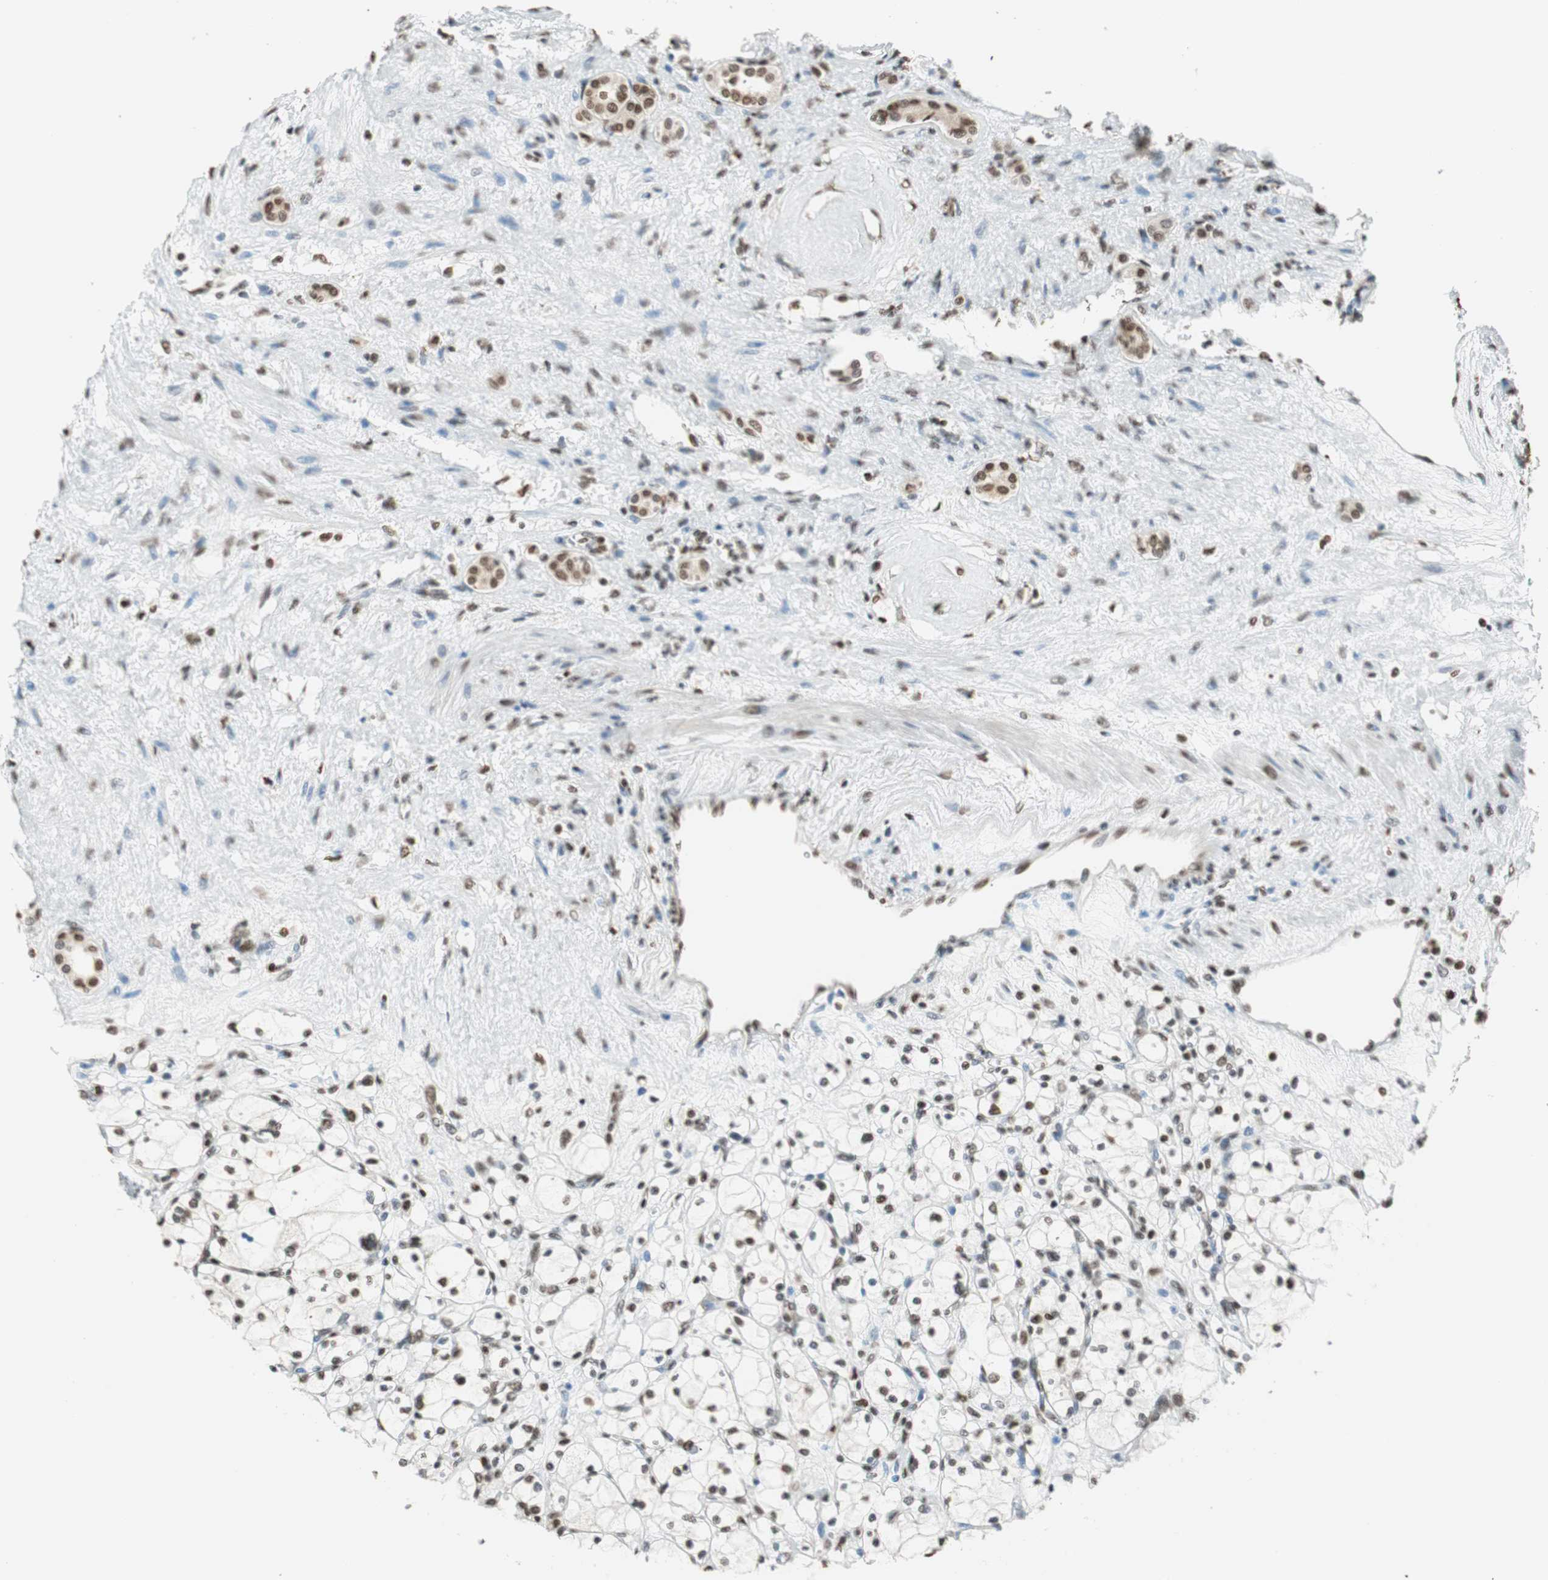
{"staining": {"intensity": "weak", "quantity": "25%-75%", "location": "nuclear"}, "tissue": "renal cancer", "cell_type": "Tumor cells", "image_type": "cancer", "snomed": [{"axis": "morphology", "description": "Adenocarcinoma, NOS"}, {"axis": "topography", "description": "Kidney"}], "caption": "Renal adenocarcinoma tissue reveals weak nuclear staining in approximately 25%-75% of tumor cells", "gene": "FANCG", "patient": {"sex": "female", "age": 83}}